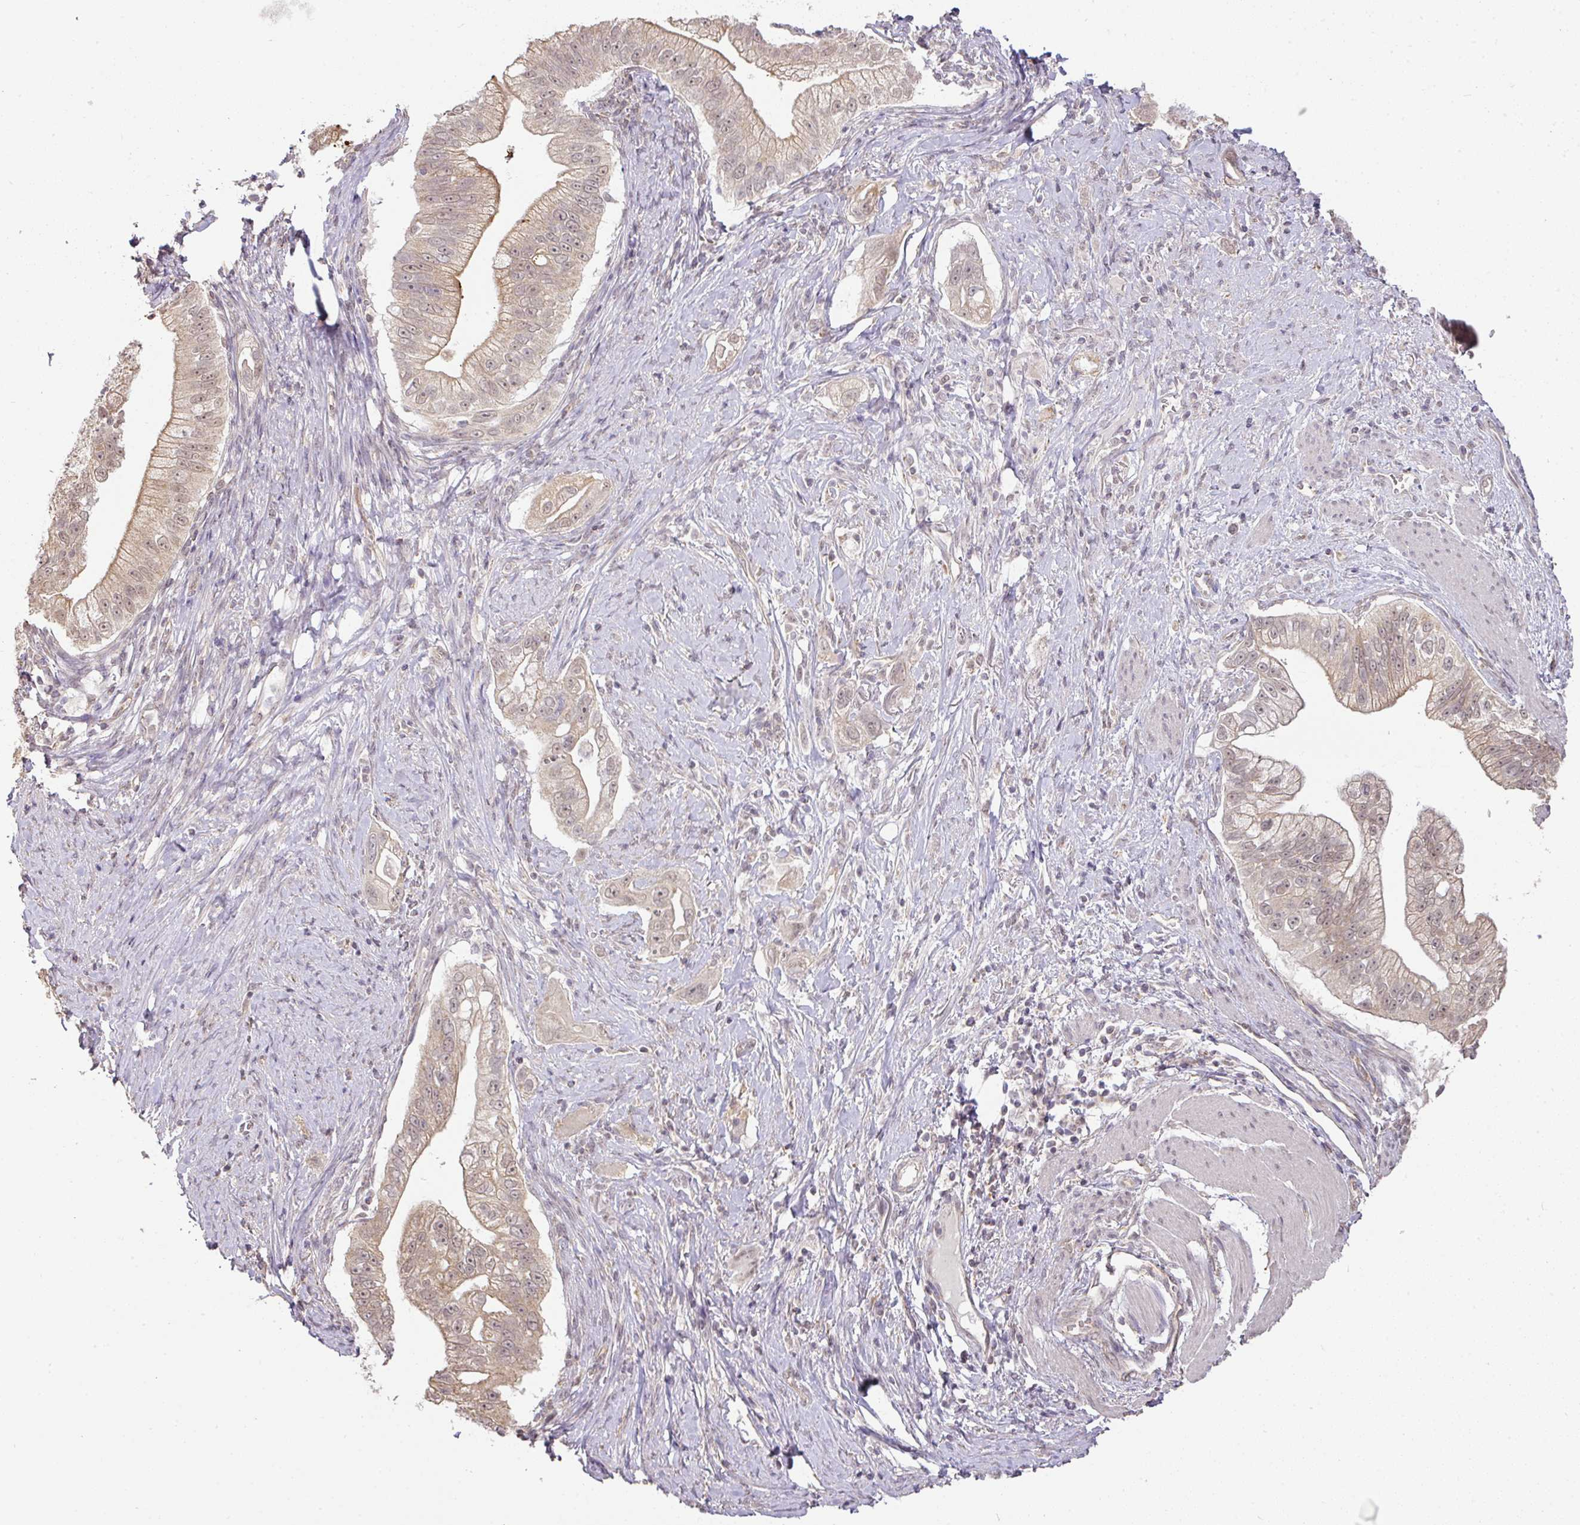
{"staining": {"intensity": "moderate", "quantity": ">75%", "location": "cytoplasmic/membranous,nuclear"}, "tissue": "pancreatic cancer", "cell_type": "Tumor cells", "image_type": "cancer", "snomed": [{"axis": "morphology", "description": "Adenocarcinoma, NOS"}, {"axis": "topography", "description": "Pancreas"}], "caption": "About >75% of tumor cells in human pancreatic cancer show moderate cytoplasmic/membranous and nuclear protein positivity as visualized by brown immunohistochemical staining.", "gene": "MYOM2", "patient": {"sex": "male", "age": 70}}